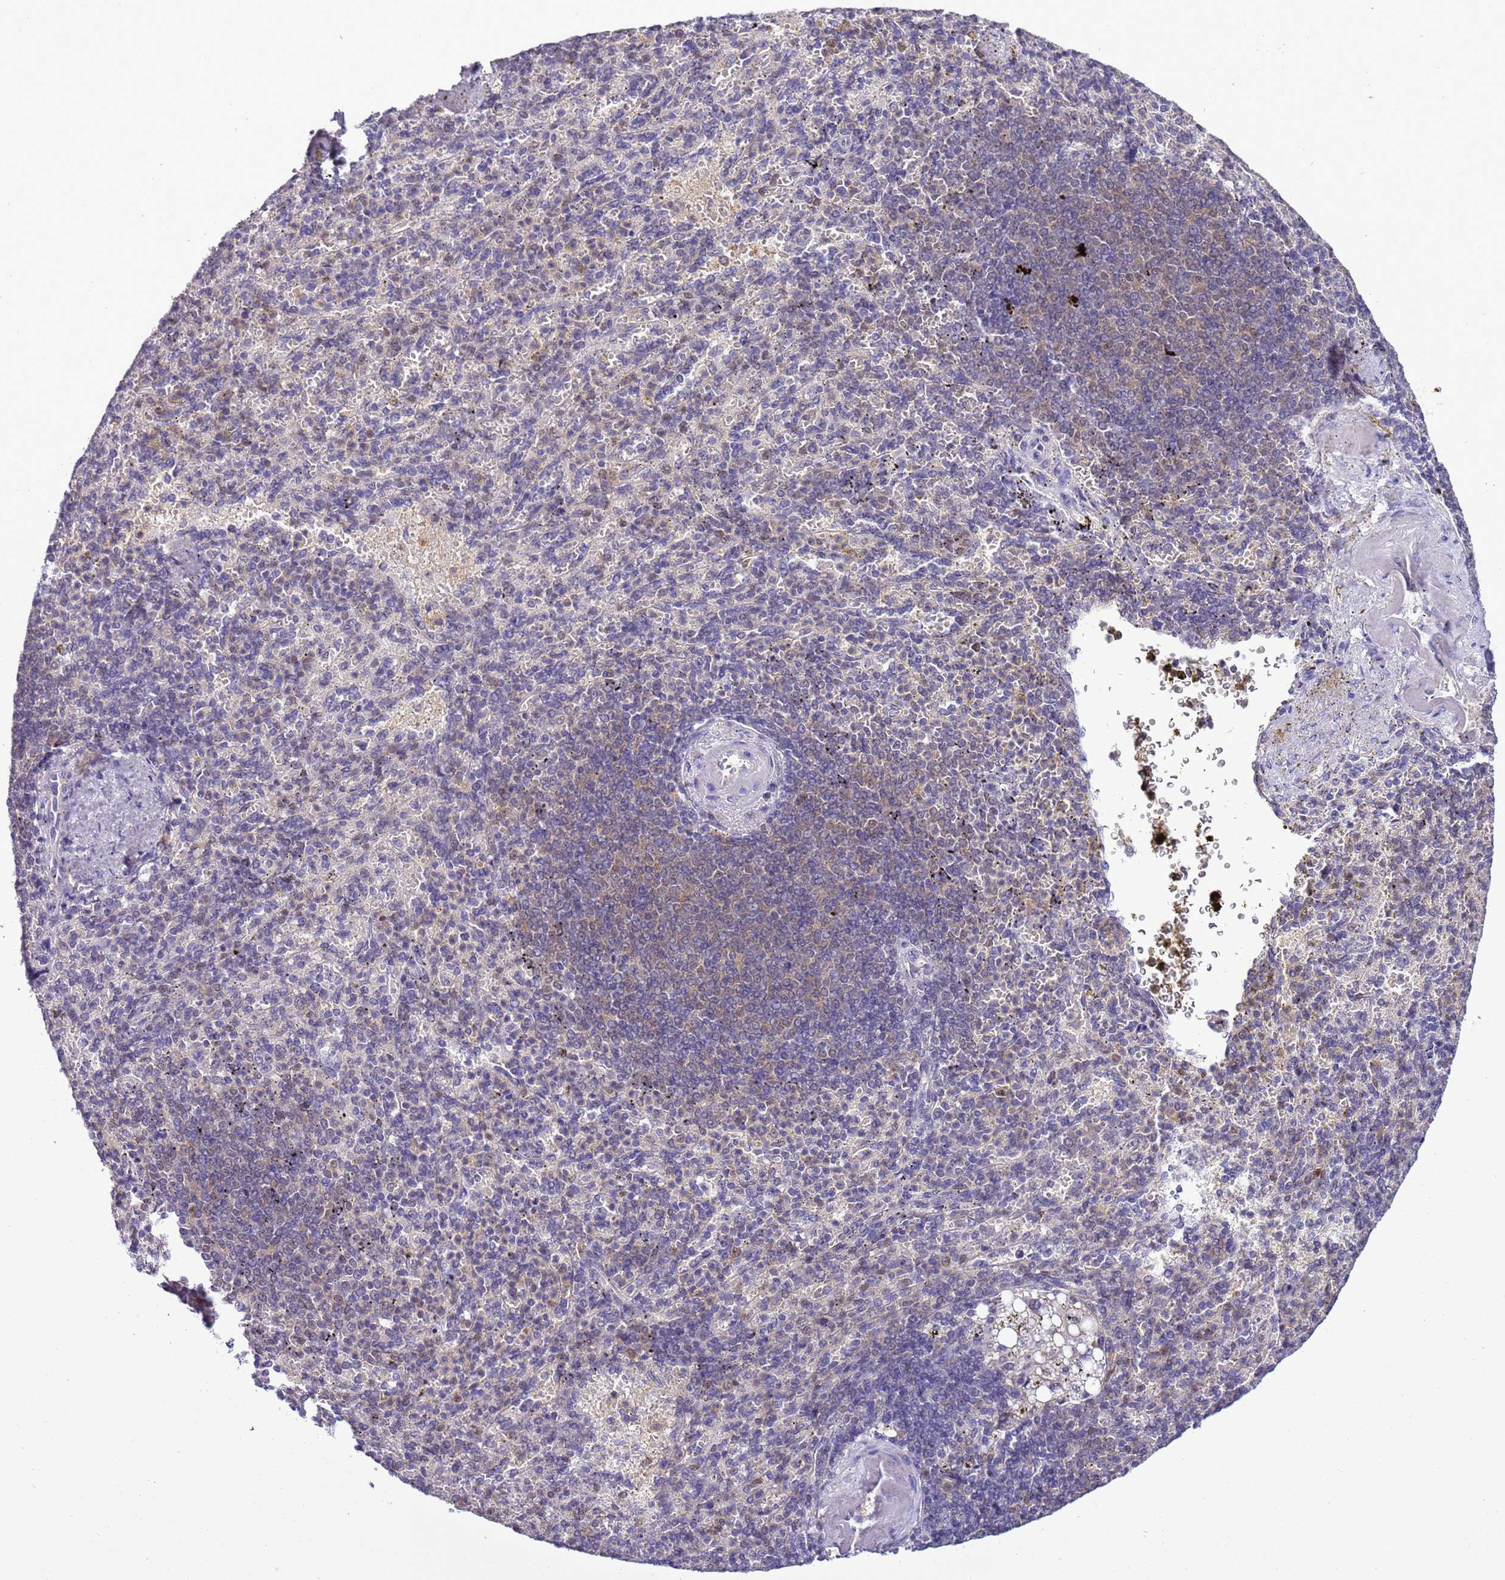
{"staining": {"intensity": "weak", "quantity": "<25%", "location": "cytoplasmic/membranous"}, "tissue": "spleen", "cell_type": "Cells in red pulp", "image_type": "normal", "snomed": [{"axis": "morphology", "description": "Normal tissue, NOS"}, {"axis": "topography", "description": "Spleen"}], "caption": "IHC of unremarkable human spleen shows no positivity in cells in red pulp.", "gene": "DDI2", "patient": {"sex": "female", "age": 74}}